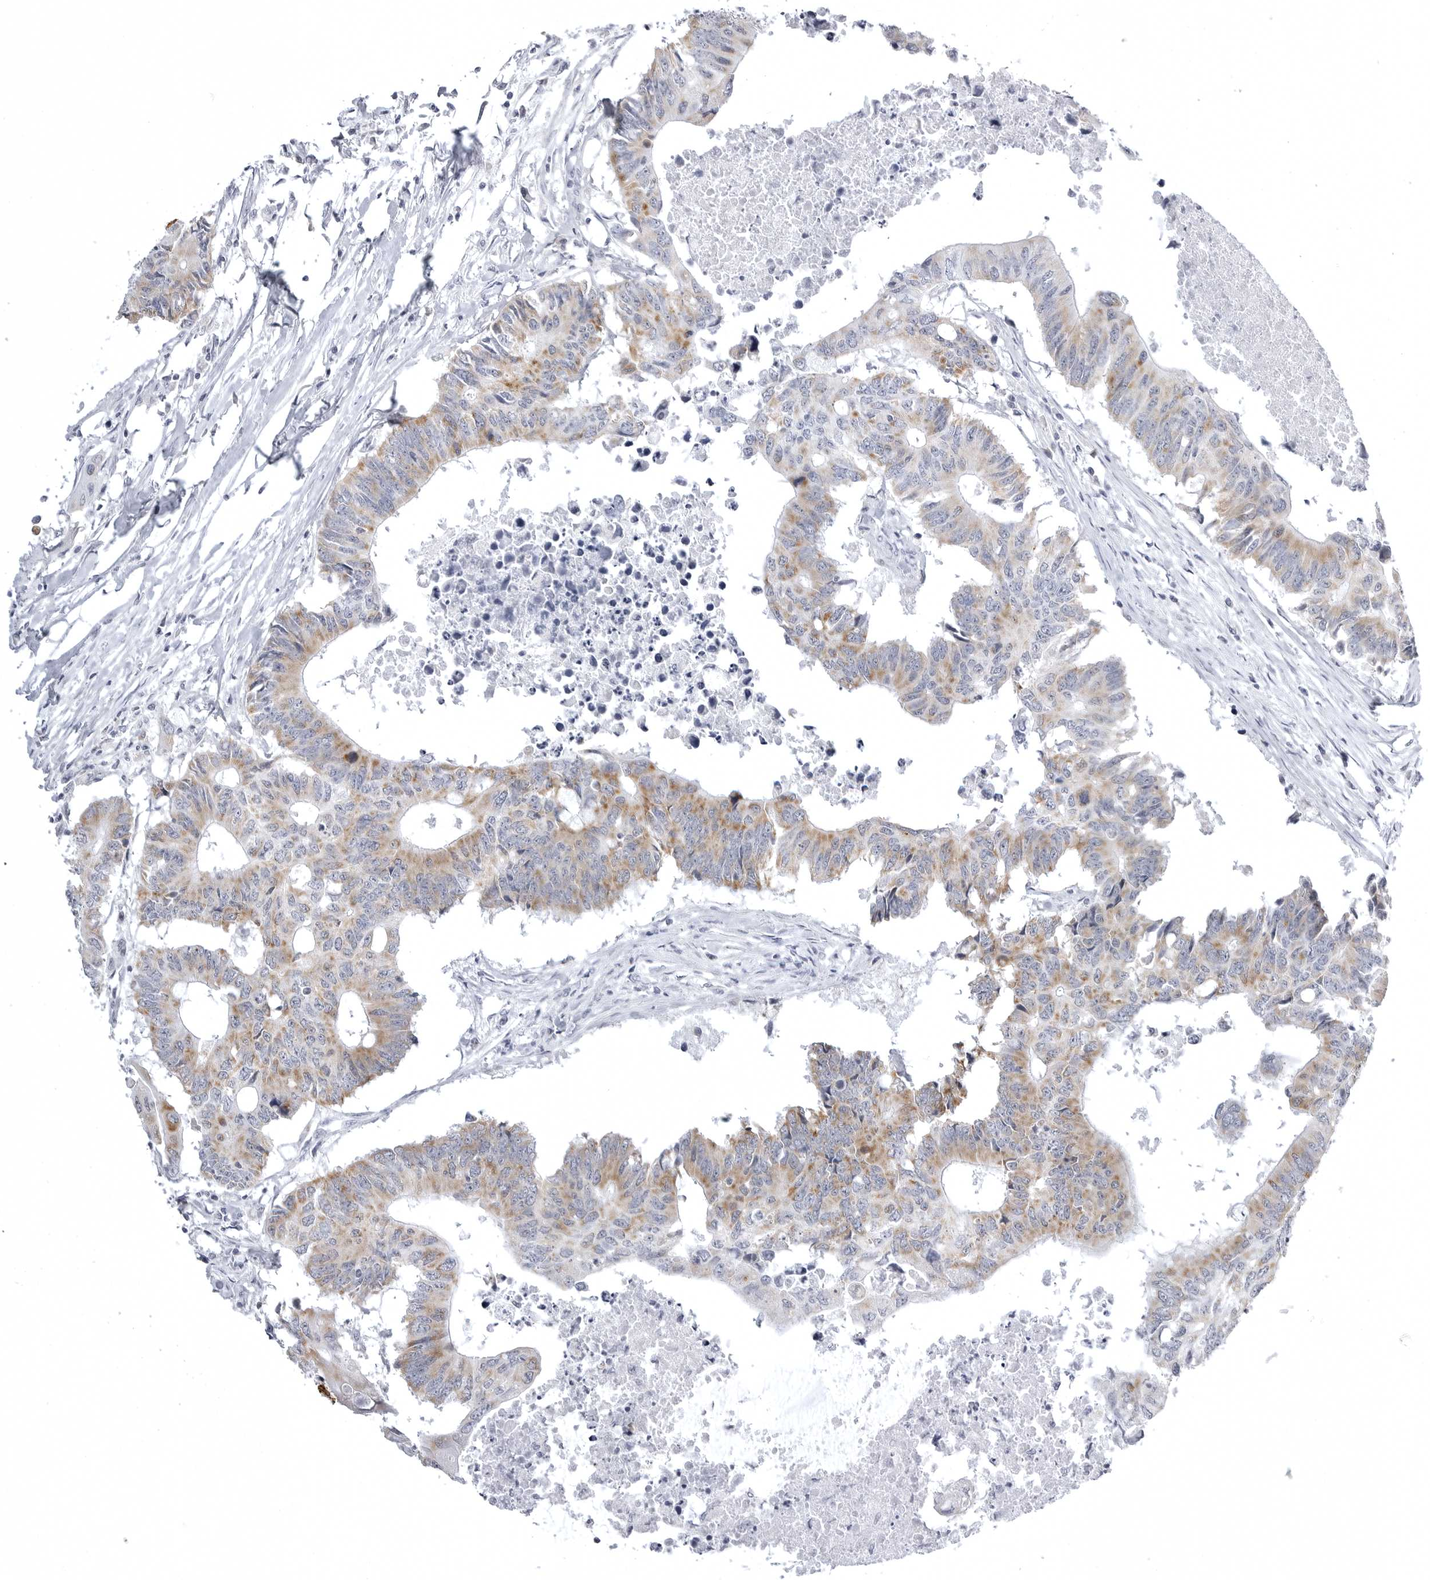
{"staining": {"intensity": "moderate", "quantity": "25%-75%", "location": "cytoplasmic/membranous"}, "tissue": "colorectal cancer", "cell_type": "Tumor cells", "image_type": "cancer", "snomed": [{"axis": "morphology", "description": "Adenocarcinoma, NOS"}, {"axis": "topography", "description": "Colon"}], "caption": "DAB immunohistochemical staining of adenocarcinoma (colorectal) reveals moderate cytoplasmic/membranous protein staining in approximately 25%-75% of tumor cells.", "gene": "TUFM", "patient": {"sex": "male", "age": 71}}